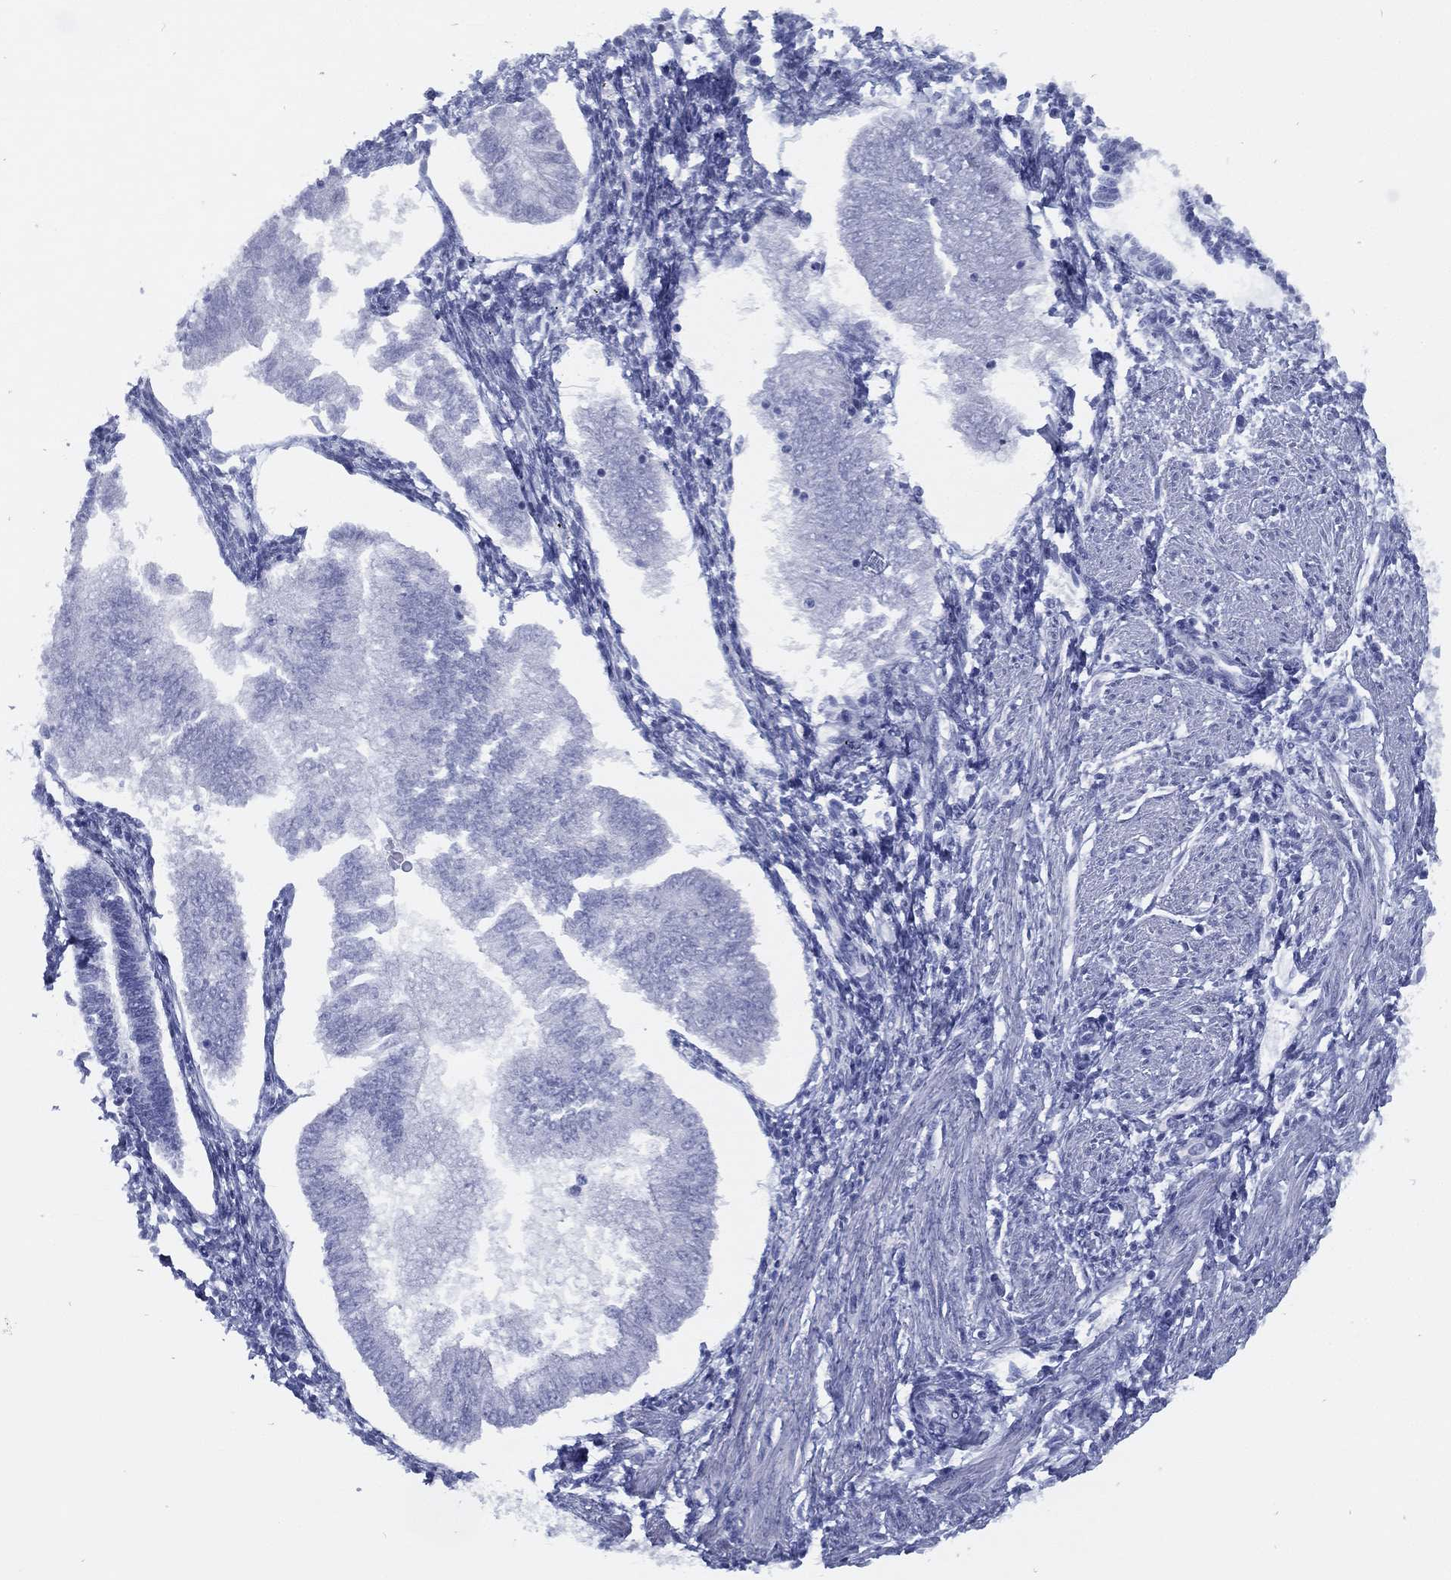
{"staining": {"intensity": "negative", "quantity": "none", "location": "none"}, "tissue": "endometrial cancer", "cell_type": "Tumor cells", "image_type": "cancer", "snomed": [{"axis": "morphology", "description": "Adenocarcinoma, NOS"}, {"axis": "topography", "description": "Endometrium"}], "caption": "IHC micrograph of neoplastic tissue: human adenocarcinoma (endometrial) stained with DAB (3,3'-diaminobenzidine) displays no significant protein positivity in tumor cells.", "gene": "TMEM252", "patient": {"sex": "female", "age": 53}}